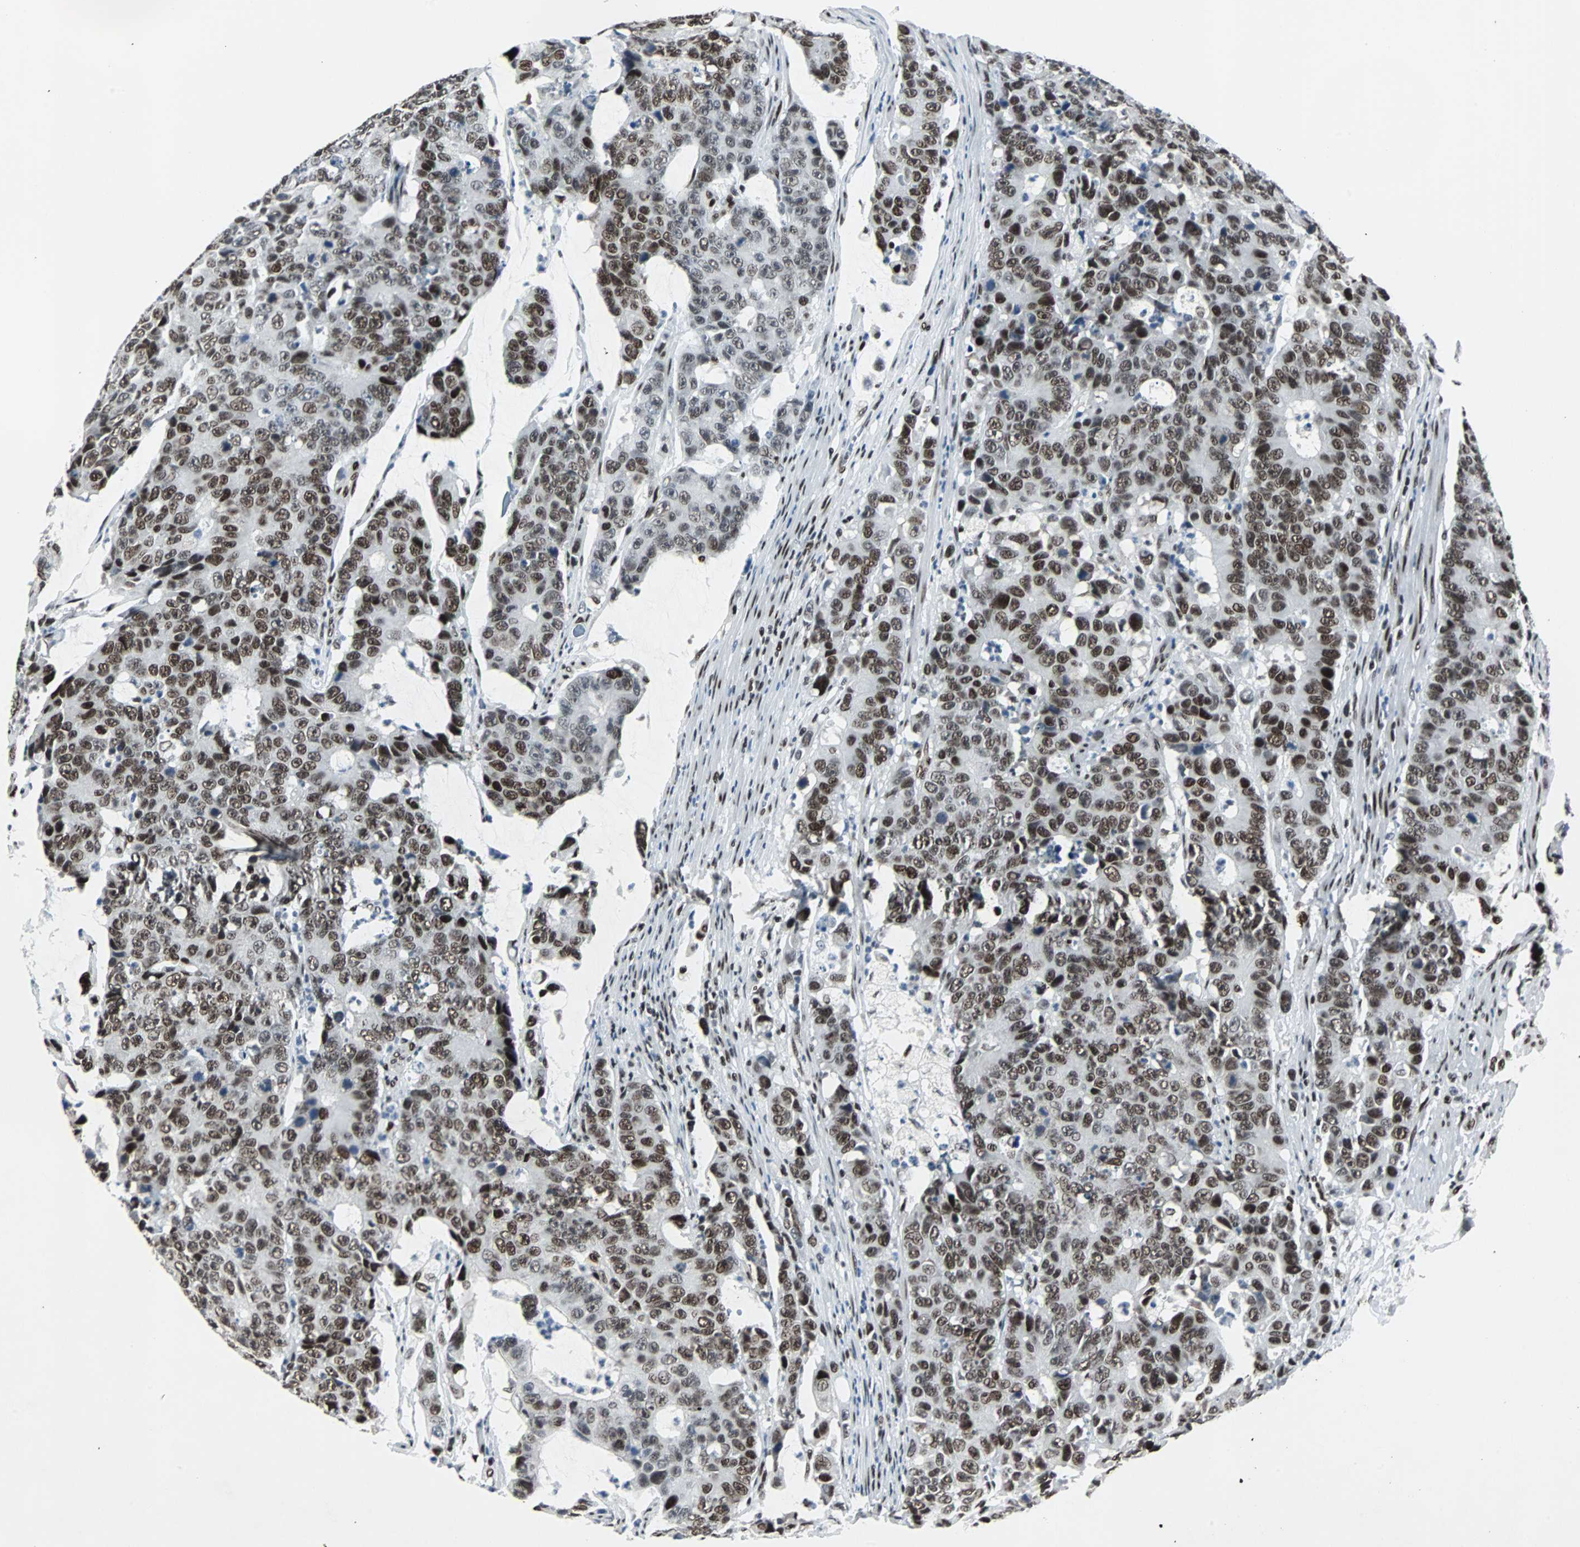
{"staining": {"intensity": "strong", "quantity": ">75%", "location": "nuclear"}, "tissue": "colorectal cancer", "cell_type": "Tumor cells", "image_type": "cancer", "snomed": [{"axis": "morphology", "description": "Adenocarcinoma, NOS"}, {"axis": "topography", "description": "Colon"}], "caption": "Strong nuclear staining for a protein is appreciated in about >75% of tumor cells of adenocarcinoma (colorectal) using immunohistochemistry.", "gene": "MEF2D", "patient": {"sex": "female", "age": 86}}